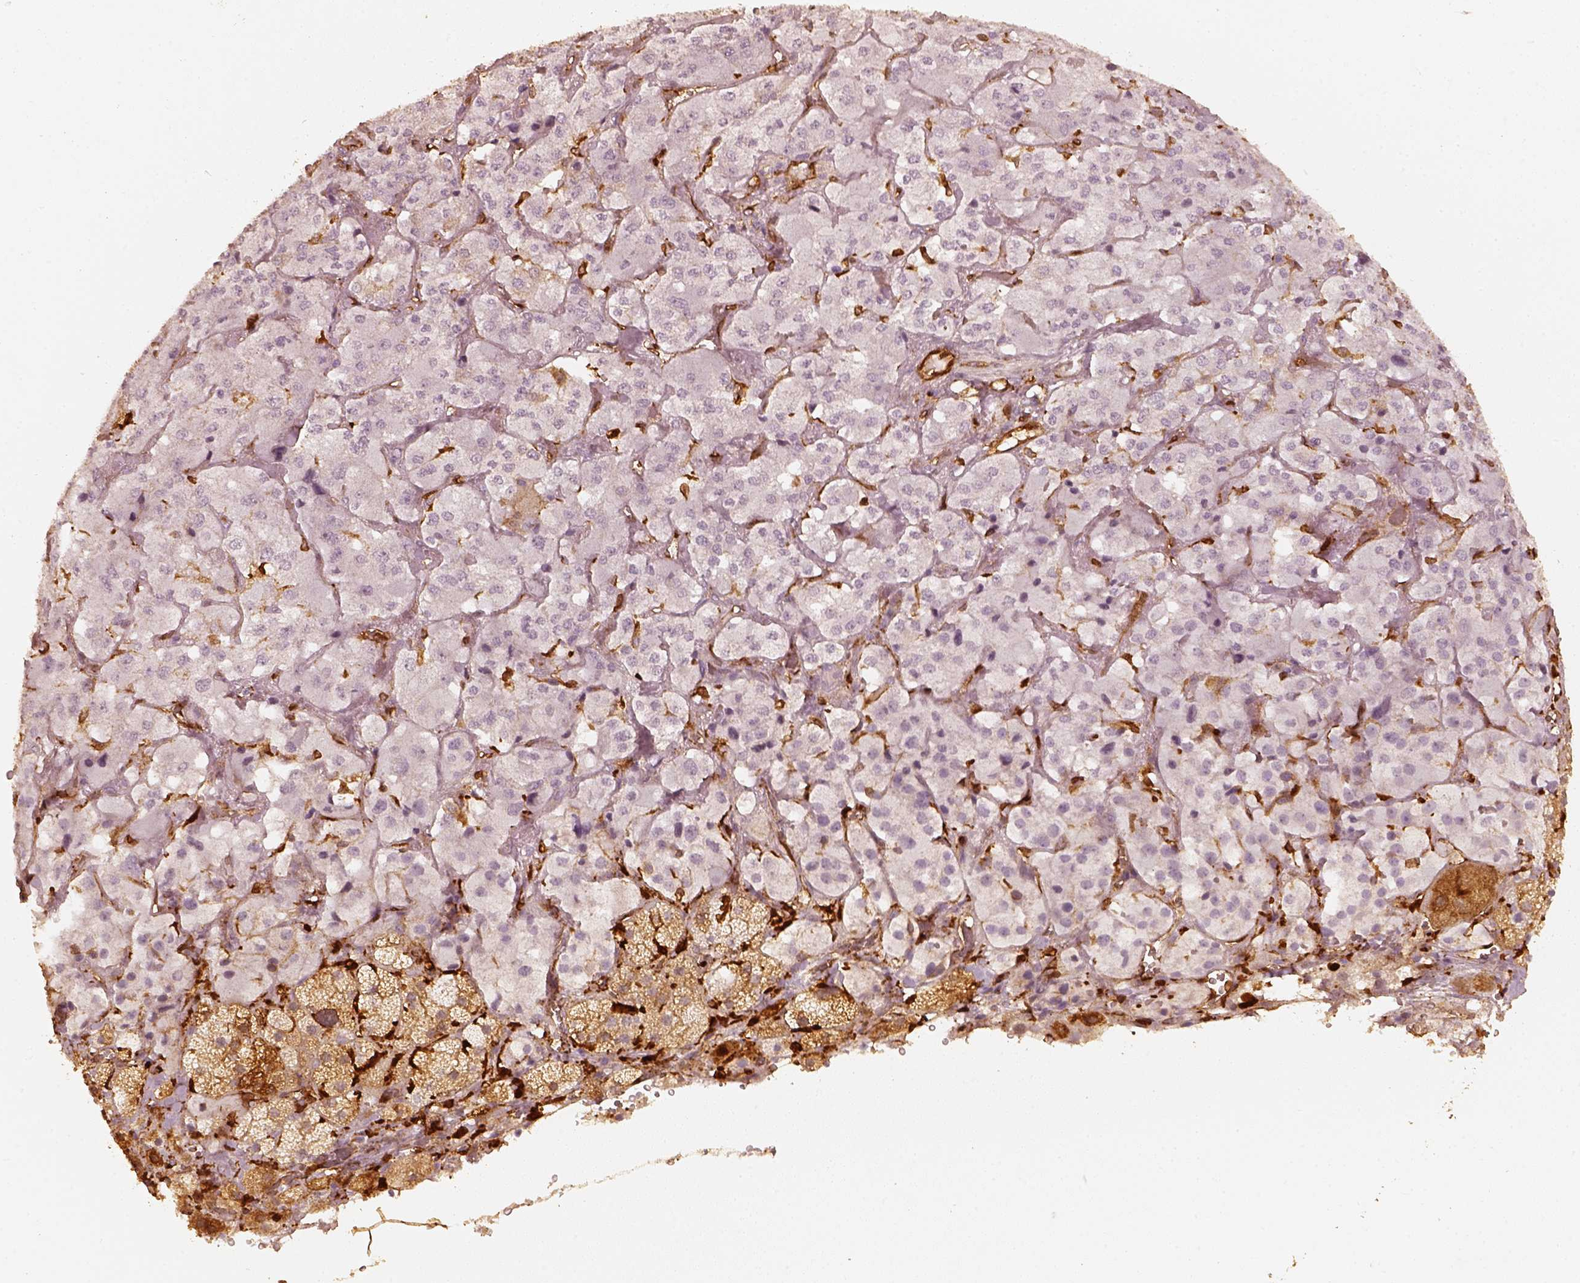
{"staining": {"intensity": "moderate", "quantity": "25%-75%", "location": "cytoplasmic/membranous"}, "tissue": "adrenal gland", "cell_type": "Glandular cells", "image_type": "normal", "snomed": [{"axis": "morphology", "description": "Normal tissue, NOS"}, {"axis": "topography", "description": "Adrenal gland"}], "caption": "Adrenal gland stained with immunohistochemistry (IHC) reveals moderate cytoplasmic/membranous staining in approximately 25%-75% of glandular cells. The protein of interest is stained brown, and the nuclei are stained in blue (DAB IHC with brightfield microscopy, high magnification).", "gene": "FSCN1", "patient": {"sex": "male", "age": 57}}